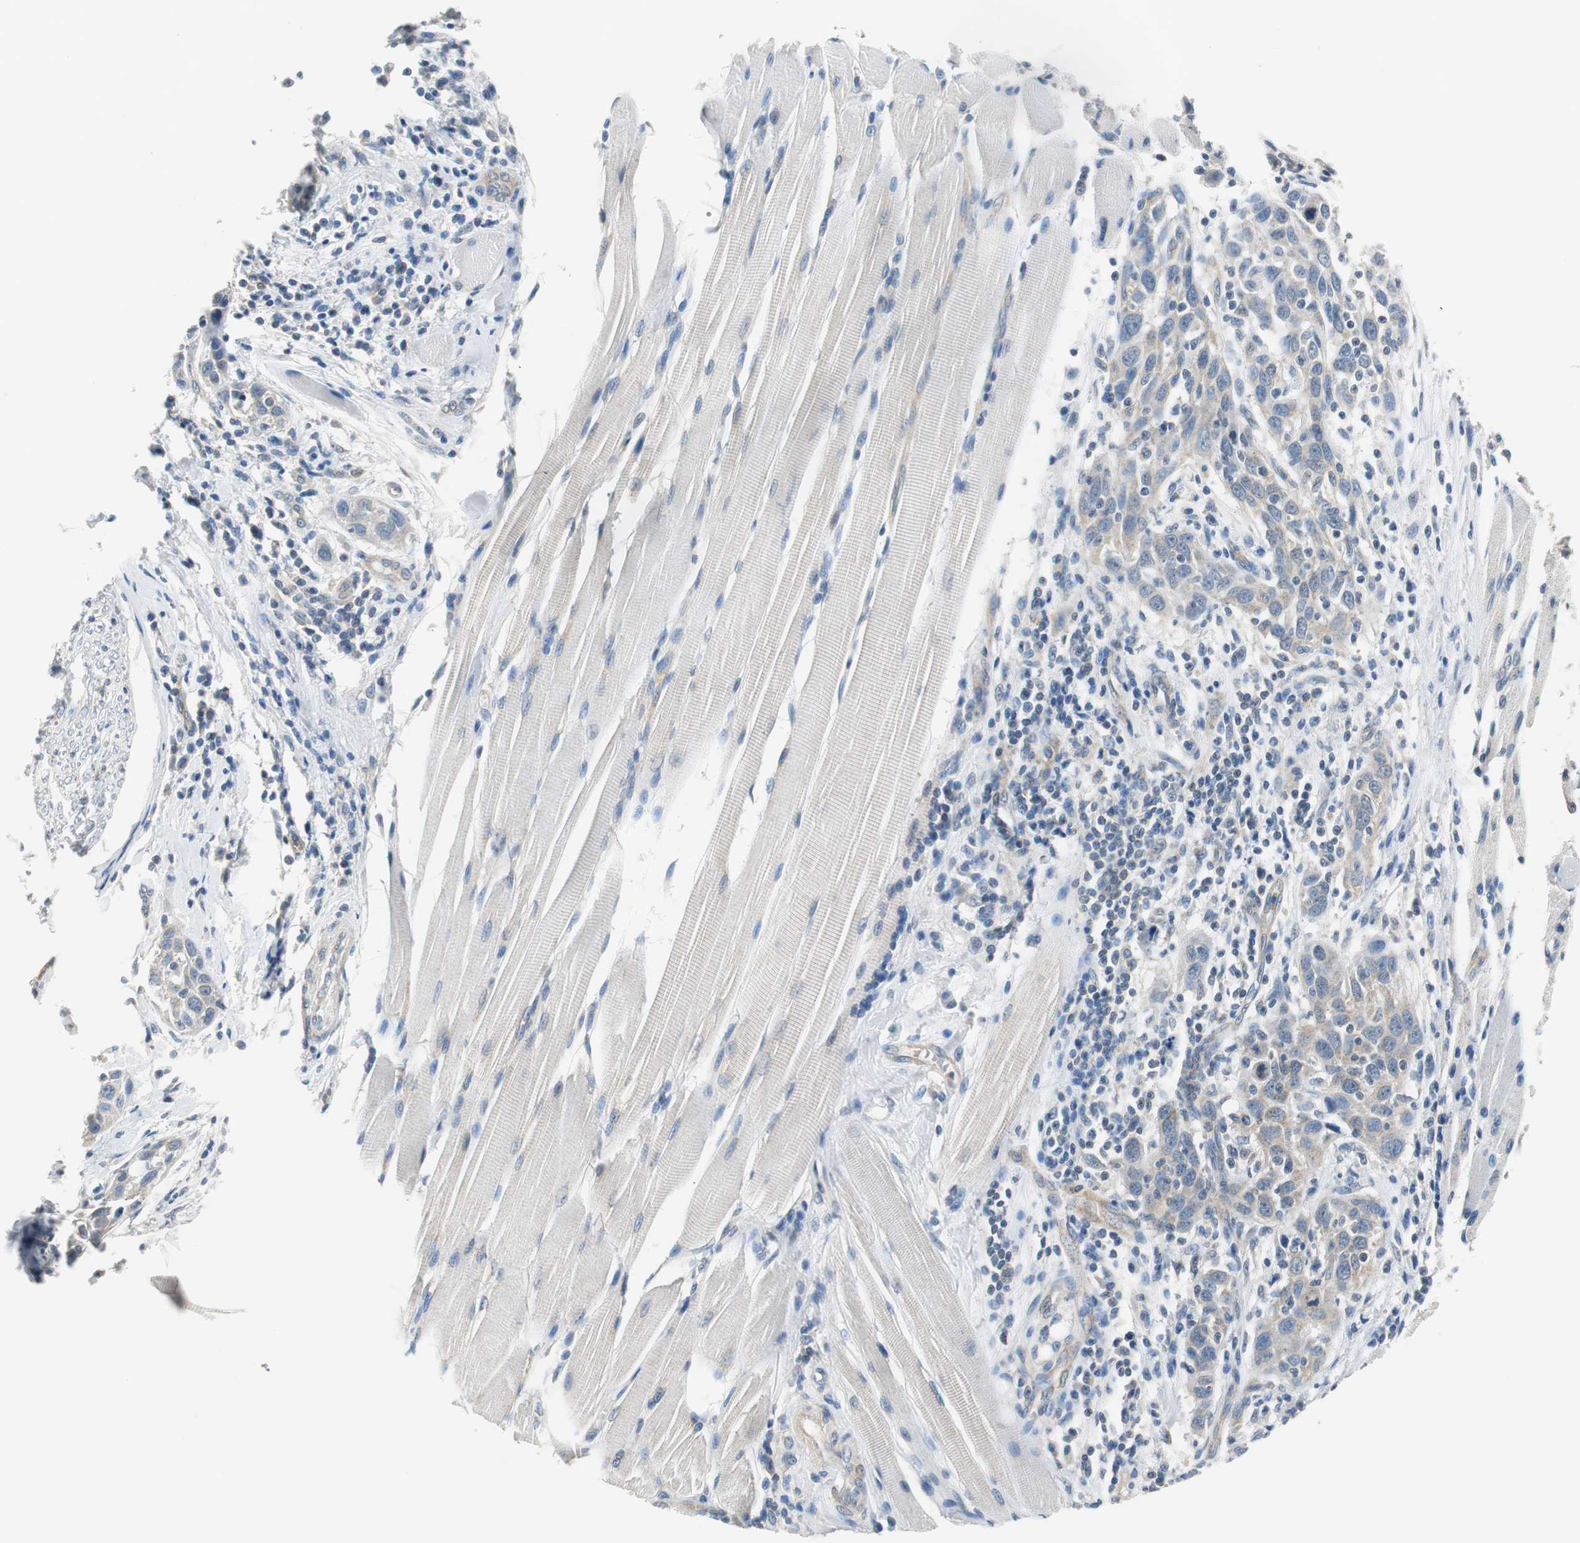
{"staining": {"intensity": "moderate", "quantity": ">75%", "location": "cytoplasmic/membranous"}, "tissue": "head and neck cancer", "cell_type": "Tumor cells", "image_type": "cancer", "snomed": [{"axis": "morphology", "description": "Normal tissue, NOS"}, {"axis": "morphology", "description": "Squamous cell carcinoma, NOS"}, {"axis": "topography", "description": "Oral tissue"}, {"axis": "topography", "description": "Head-Neck"}], "caption": "Human head and neck cancer (squamous cell carcinoma) stained with a brown dye demonstrates moderate cytoplasmic/membranous positive positivity in approximately >75% of tumor cells.", "gene": "CNOT3", "patient": {"sex": "female", "age": 50}}